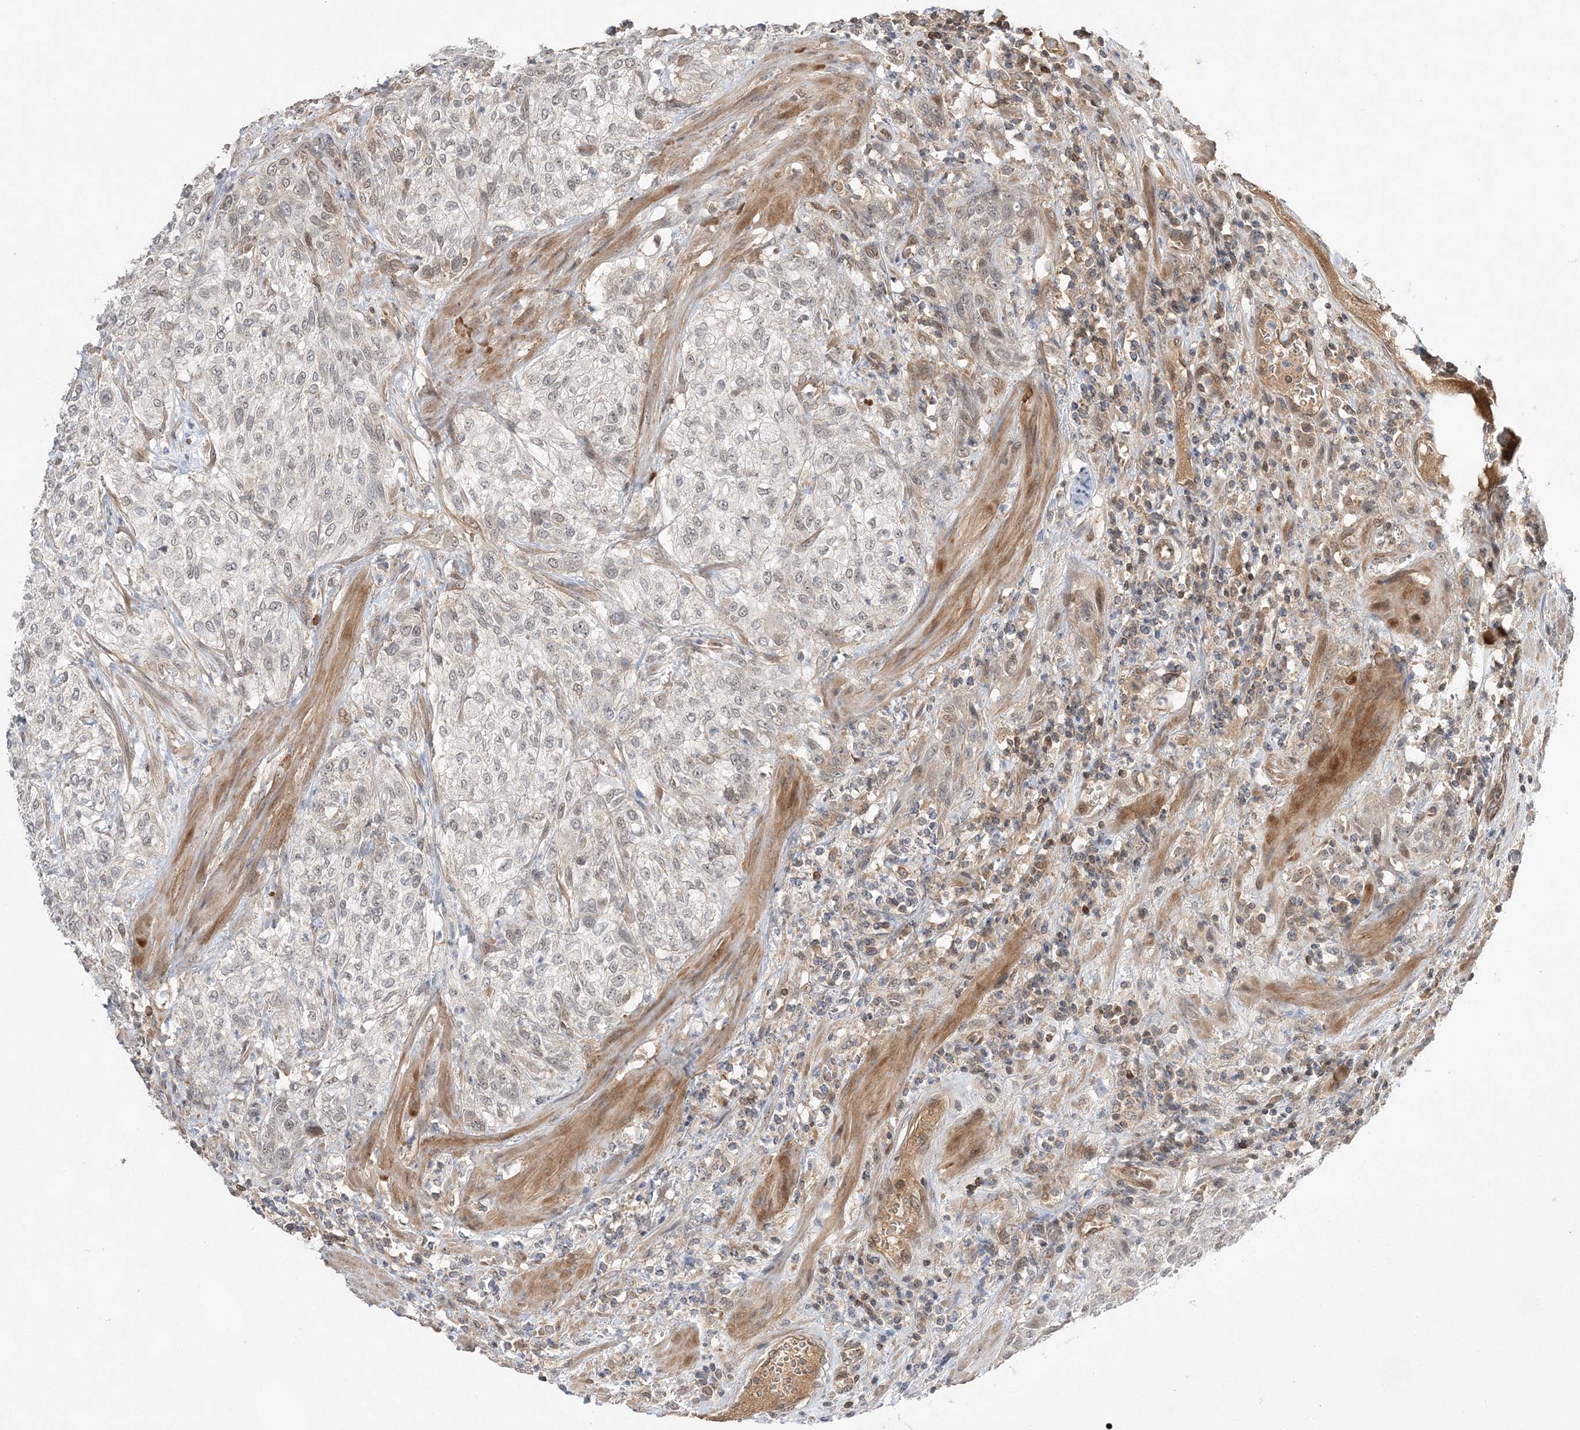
{"staining": {"intensity": "weak", "quantity": "25%-75%", "location": "nuclear"}, "tissue": "urothelial cancer", "cell_type": "Tumor cells", "image_type": "cancer", "snomed": [{"axis": "morphology", "description": "Urothelial carcinoma, High grade"}, {"axis": "topography", "description": "Urinary bladder"}], "caption": "DAB (3,3'-diaminobenzidine) immunohistochemical staining of human urothelial cancer demonstrates weak nuclear protein positivity in approximately 25%-75% of tumor cells.", "gene": "TMEM132B", "patient": {"sex": "male", "age": 35}}